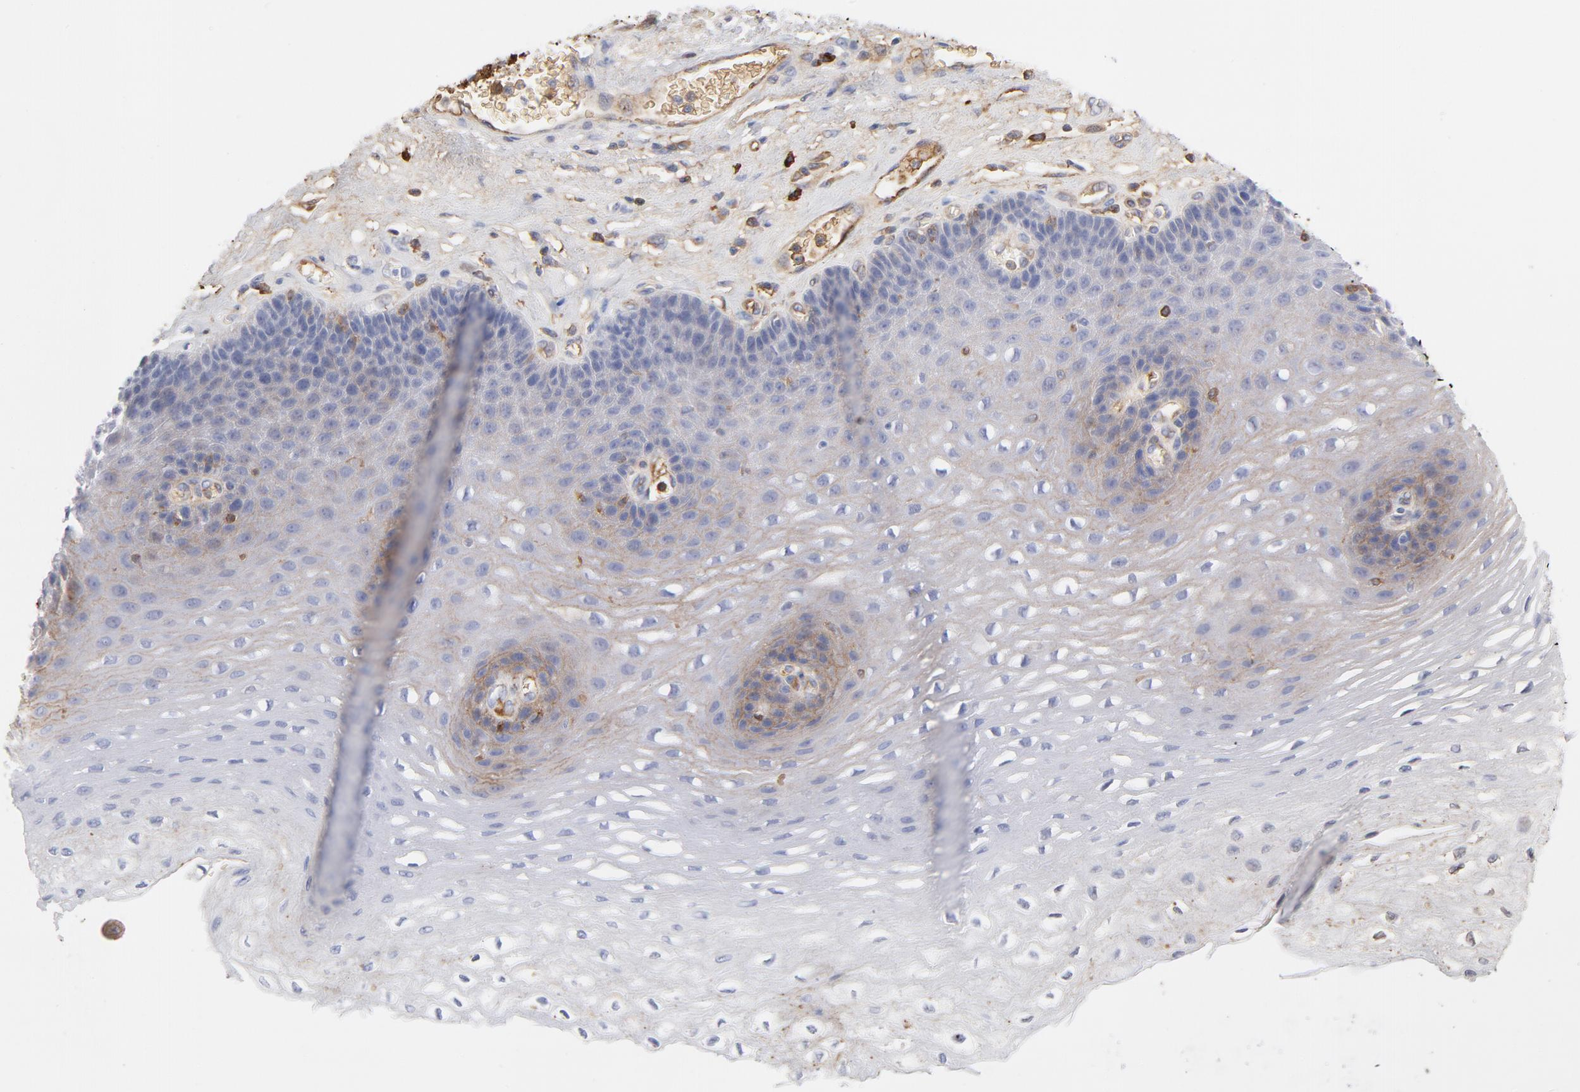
{"staining": {"intensity": "negative", "quantity": "none", "location": "none"}, "tissue": "esophagus", "cell_type": "Squamous epithelial cells", "image_type": "normal", "snomed": [{"axis": "morphology", "description": "Normal tissue, NOS"}, {"axis": "topography", "description": "Esophagus"}], "caption": "High power microscopy histopathology image of an immunohistochemistry (IHC) histopathology image of benign esophagus, revealing no significant positivity in squamous epithelial cells.", "gene": "PLAT", "patient": {"sex": "female", "age": 72}}